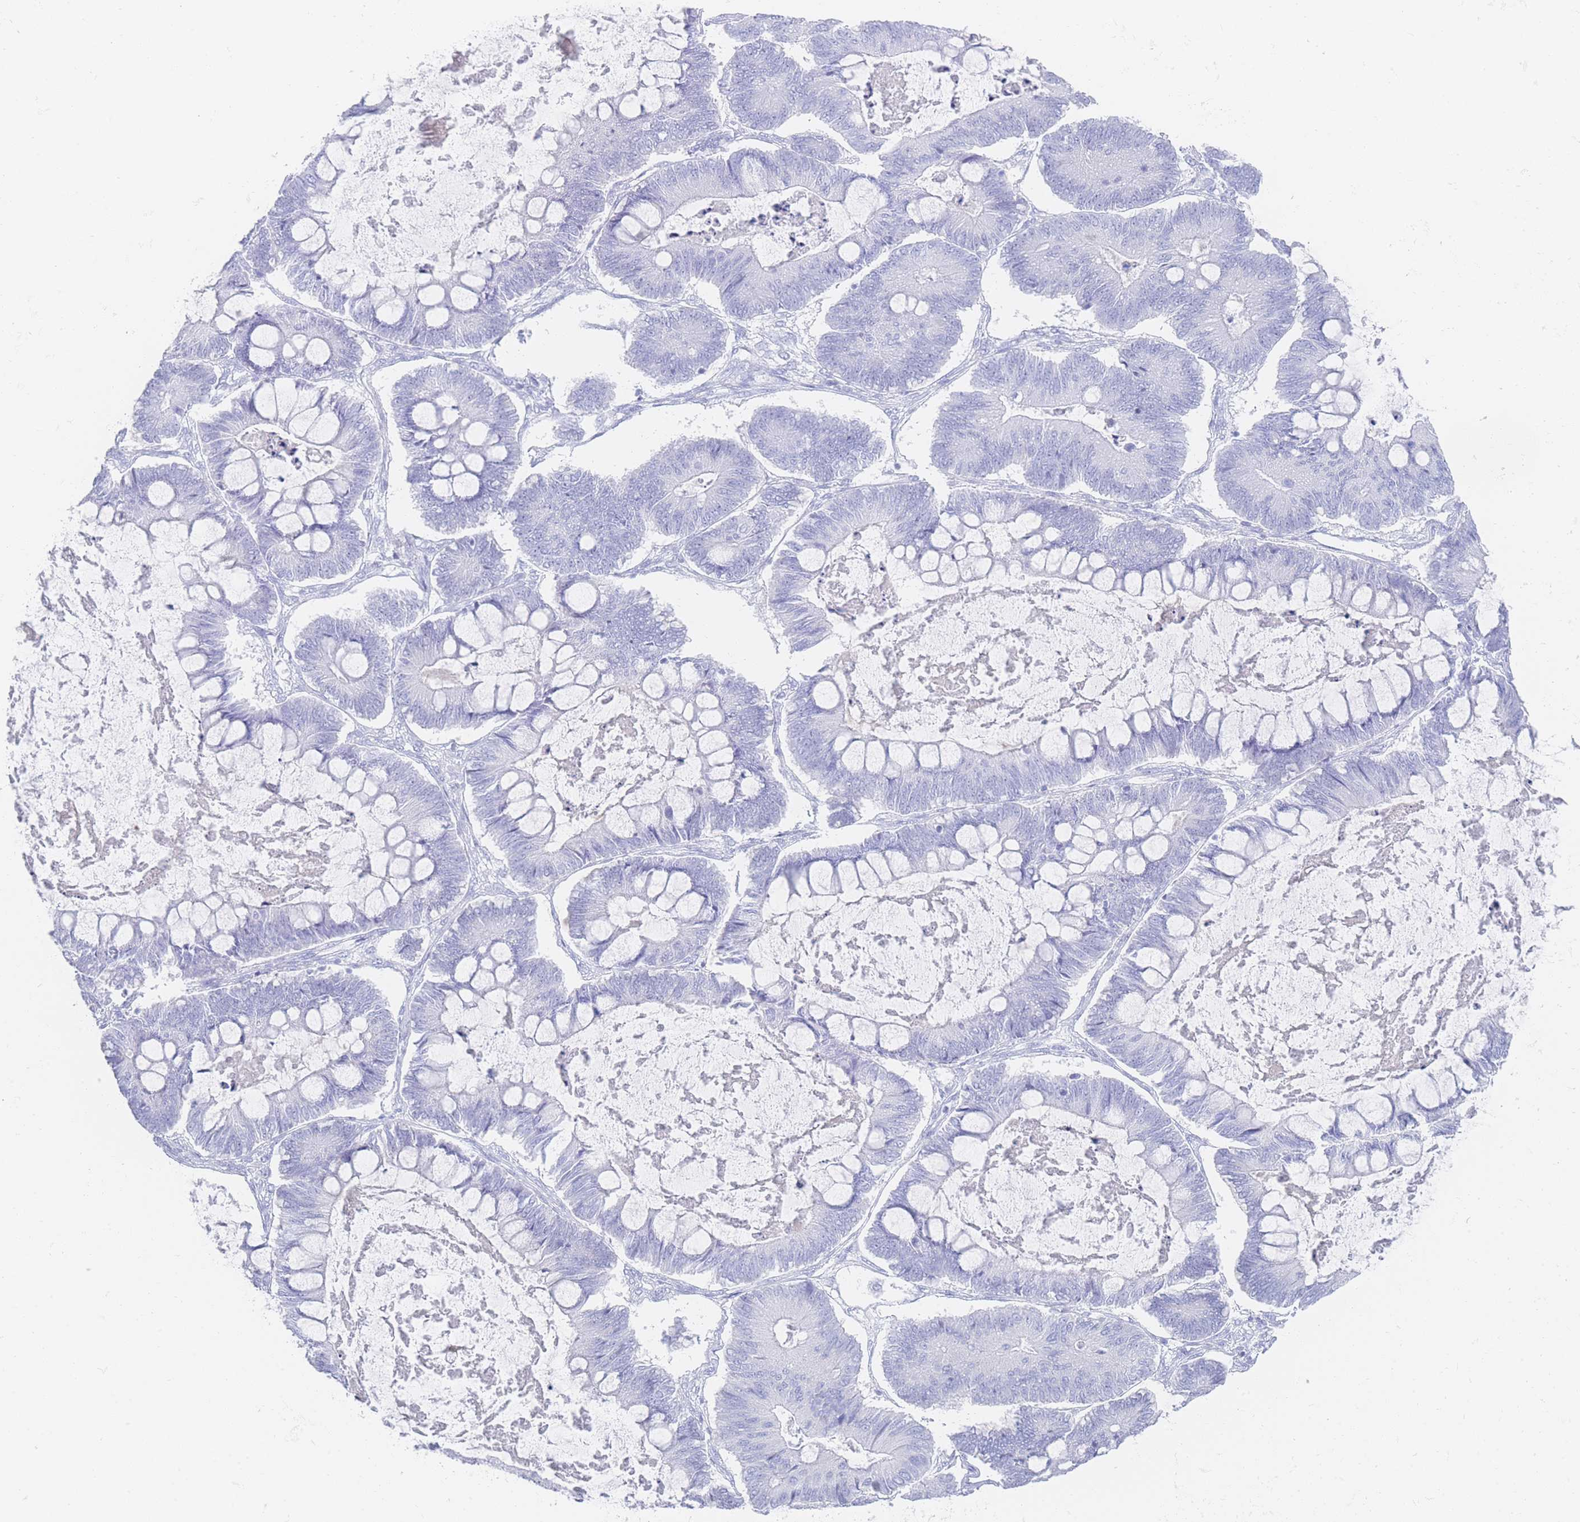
{"staining": {"intensity": "negative", "quantity": "none", "location": "none"}, "tissue": "ovarian cancer", "cell_type": "Tumor cells", "image_type": "cancer", "snomed": [{"axis": "morphology", "description": "Cystadenocarcinoma, mucinous, NOS"}, {"axis": "topography", "description": "Ovary"}], "caption": "The immunohistochemistry (IHC) image has no significant staining in tumor cells of ovarian cancer (mucinous cystadenocarcinoma) tissue. The staining was performed using DAB (3,3'-diaminobenzidine) to visualize the protein expression in brown, while the nuclei were stained in blue with hematoxylin (Magnification: 20x).", "gene": "LRRC37A", "patient": {"sex": "female", "age": 61}}